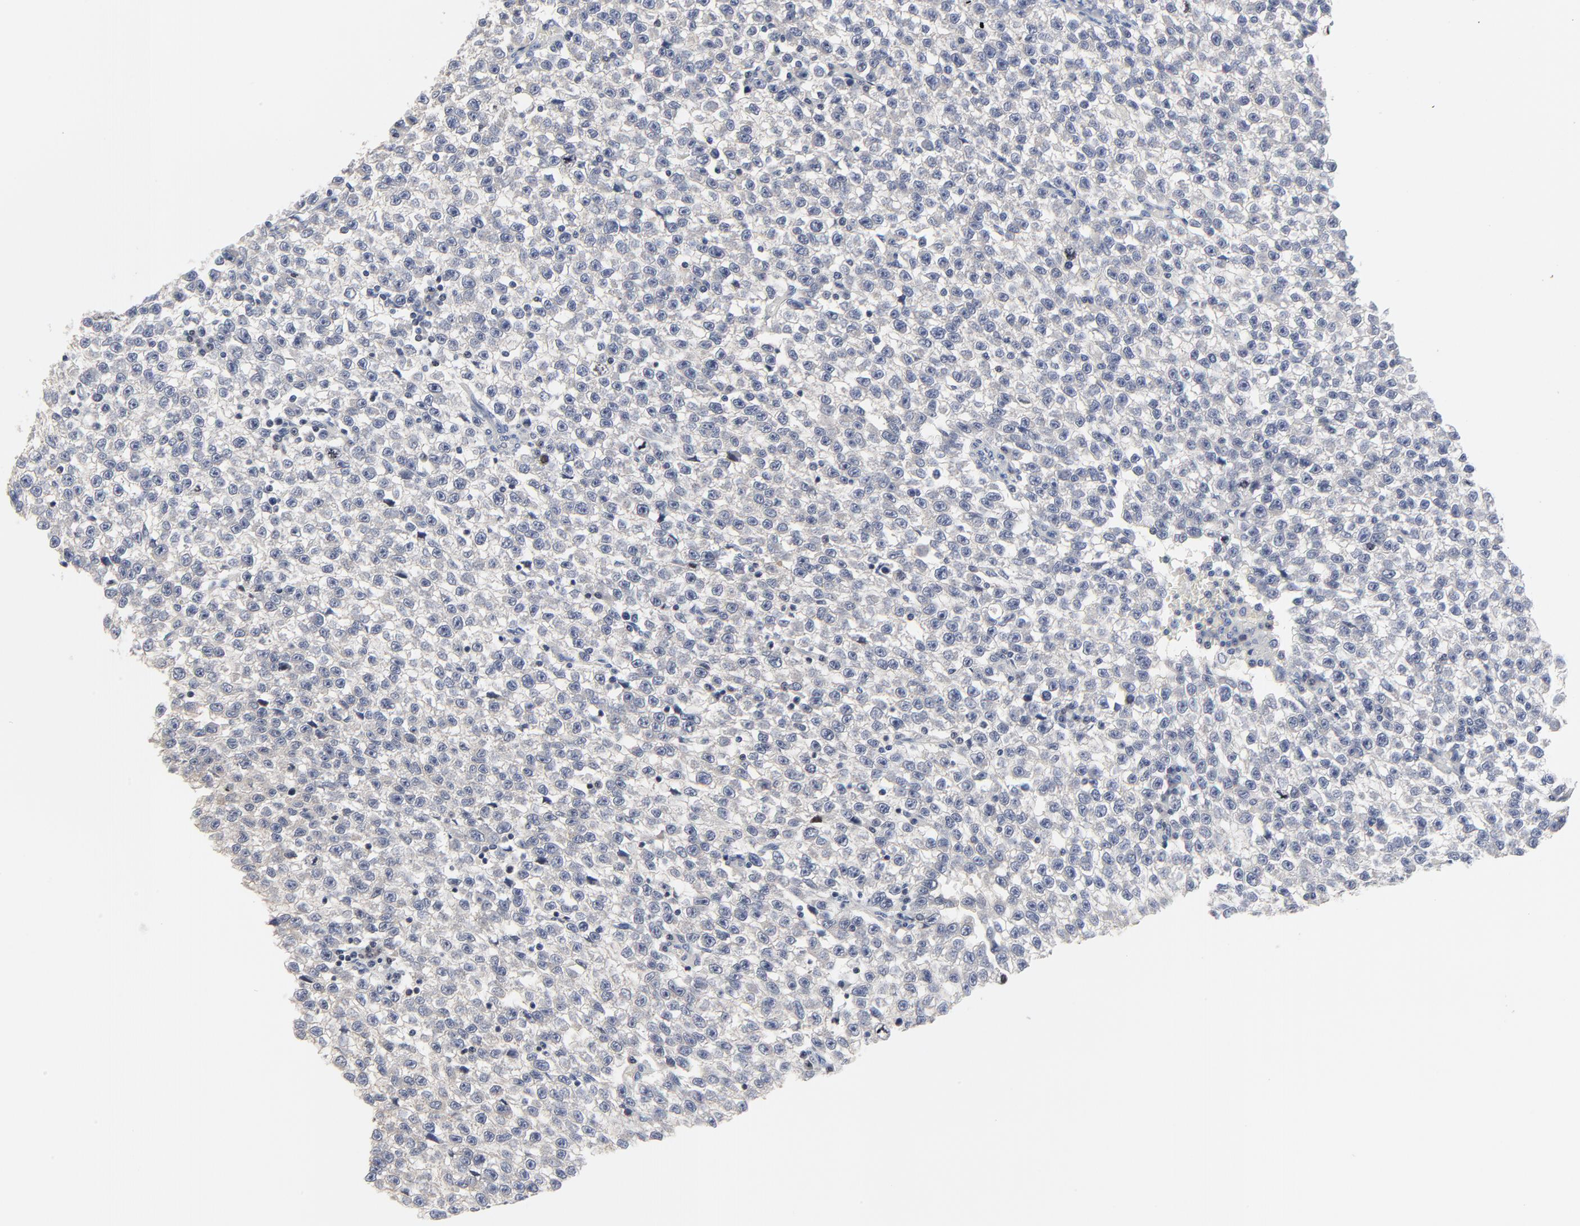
{"staining": {"intensity": "negative", "quantity": "none", "location": "none"}, "tissue": "testis cancer", "cell_type": "Tumor cells", "image_type": "cancer", "snomed": [{"axis": "morphology", "description": "Seminoma, NOS"}, {"axis": "topography", "description": "Testis"}], "caption": "The IHC micrograph has no significant positivity in tumor cells of testis cancer (seminoma) tissue.", "gene": "LNX1", "patient": {"sex": "male", "age": 35}}